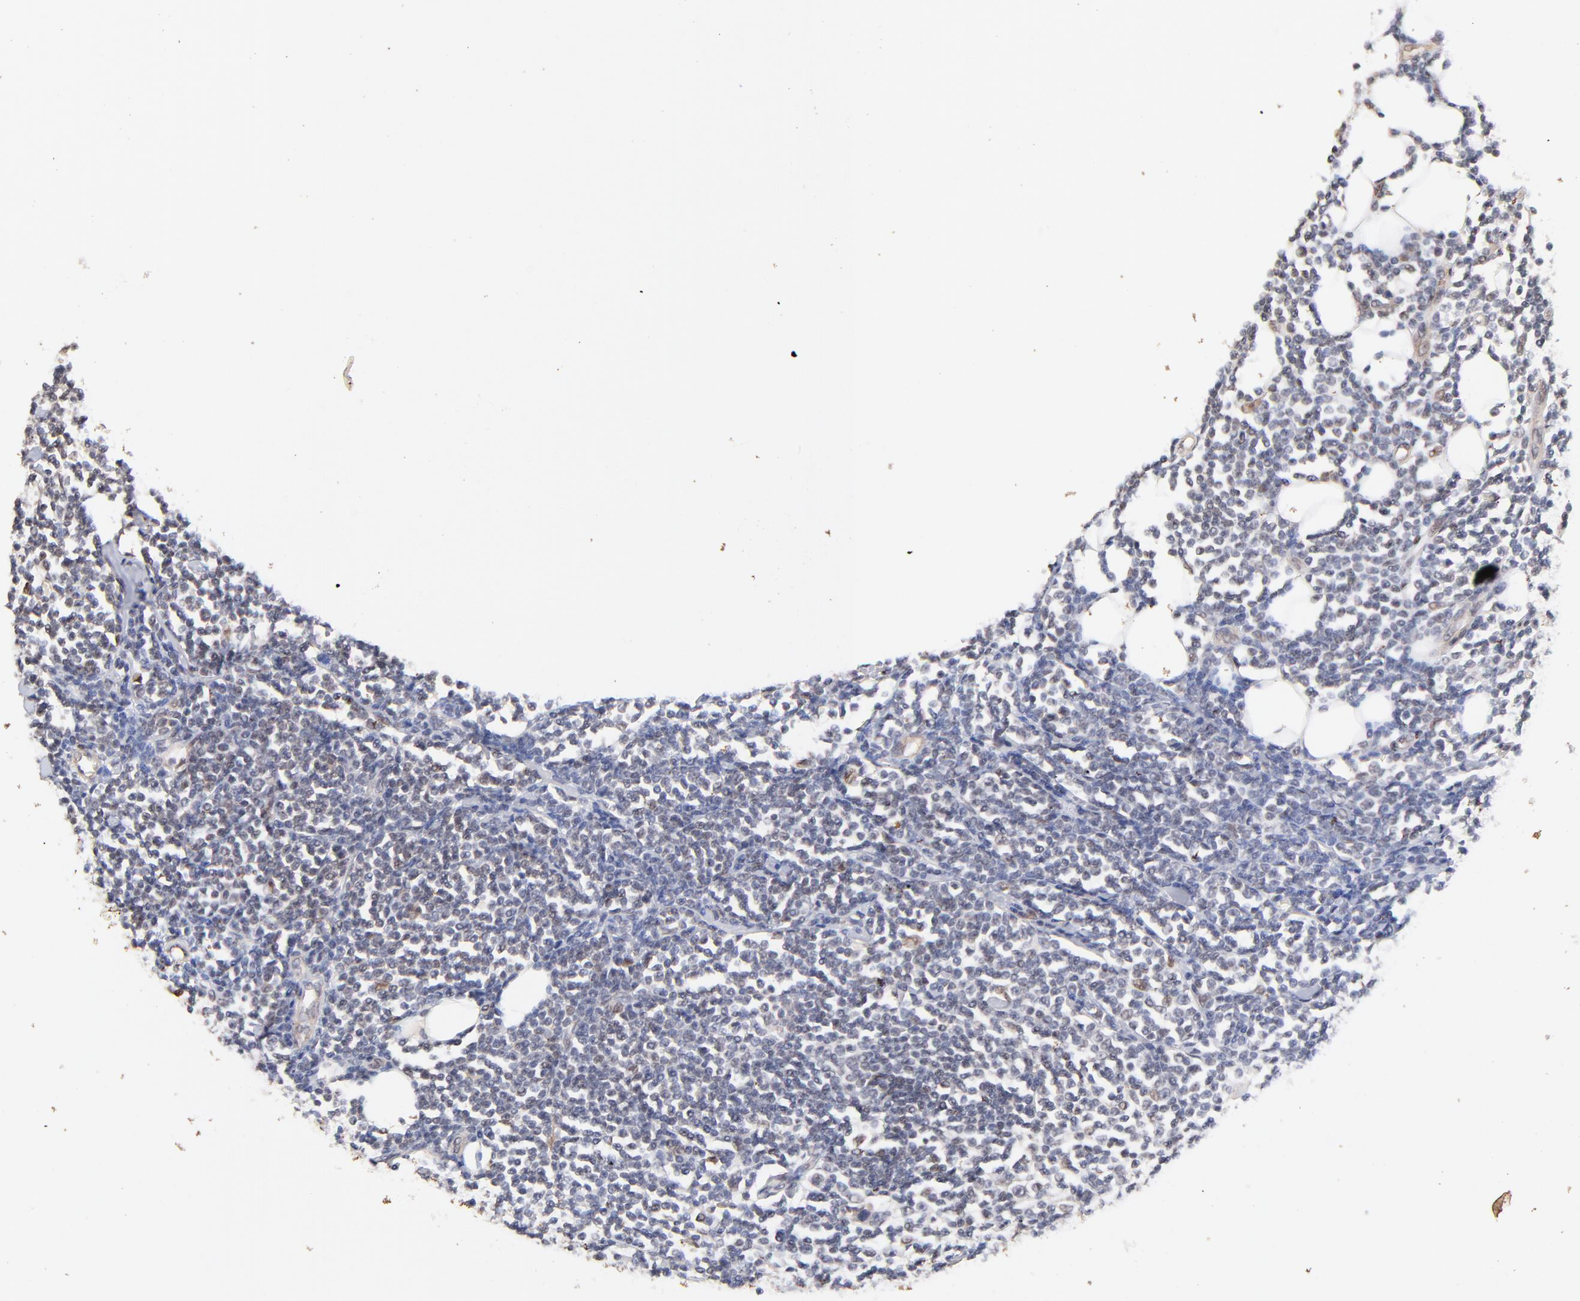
{"staining": {"intensity": "weak", "quantity": "<25%", "location": "nuclear"}, "tissue": "lymphoma", "cell_type": "Tumor cells", "image_type": "cancer", "snomed": [{"axis": "morphology", "description": "Malignant lymphoma, non-Hodgkin's type, Low grade"}, {"axis": "topography", "description": "Soft tissue"}], "caption": "Immunohistochemistry (IHC) photomicrograph of low-grade malignant lymphoma, non-Hodgkin's type stained for a protein (brown), which displays no staining in tumor cells. (DAB (3,3'-diaminobenzidine) immunohistochemistry with hematoxylin counter stain).", "gene": "ZFP92", "patient": {"sex": "male", "age": 92}}